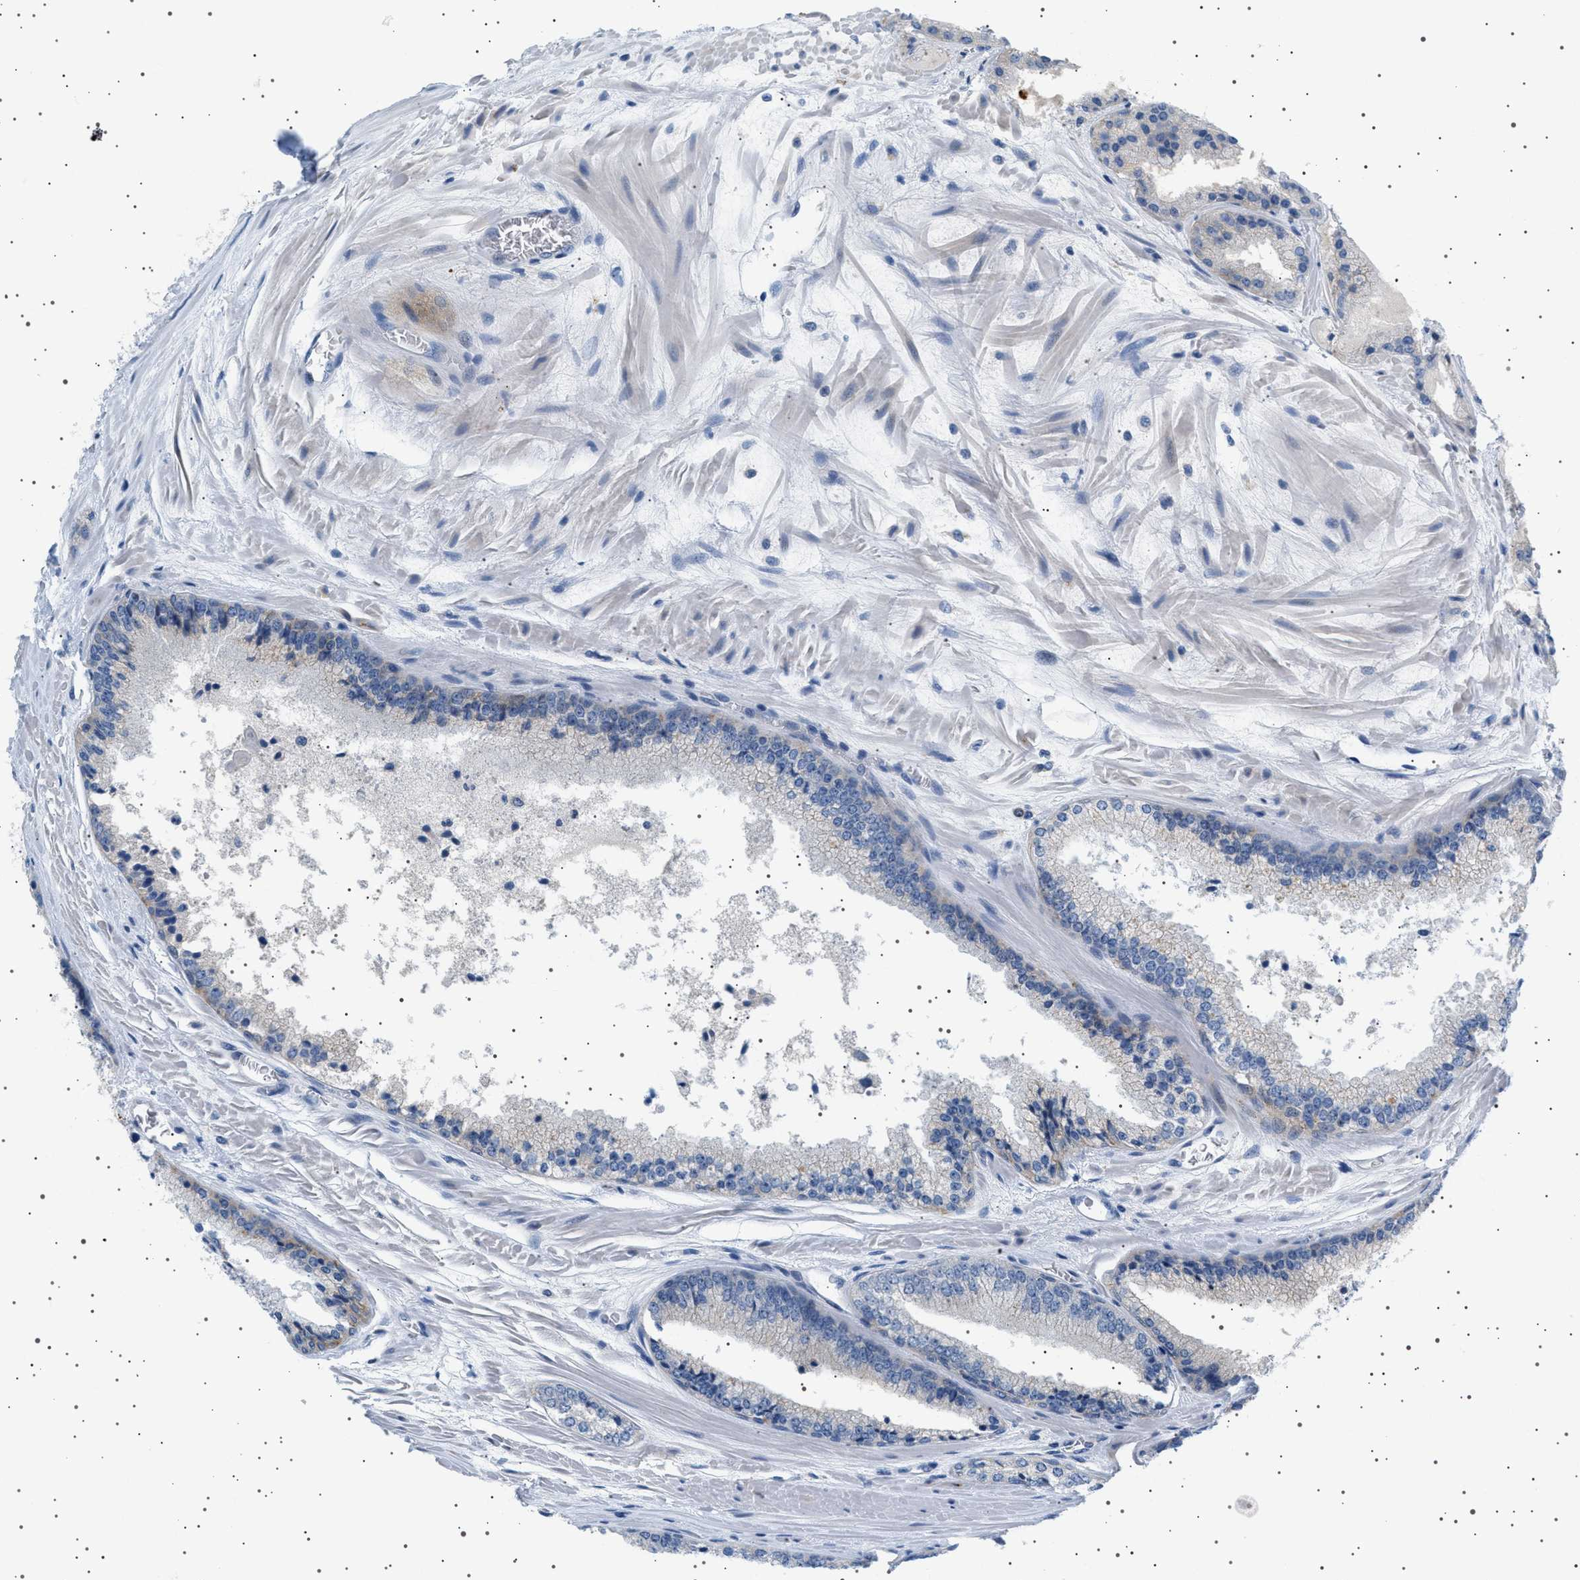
{"staining": {"intensity": "moderate", "quantity": "<25%", "location": "cytoplasmic/membranous"}, "tissue": "prostate cancer", "cell_type": "Tumor cells", "image_type": "cancer", "snomed": [{"axis": "morphology", "description": "Adenocarcinoma, High grade"}, {"axis": "topography", "description": "Prostate"}], "caption": "Moderate cytoplasmic/membranous staining is identified in about <25% of tumor cells in prostate adenocarcinoma (high-grade). The staining was performed using DAB (3,3'-diaminobenzidine) to visualize the protein expression in brown, while the nuclei were stained in blue with hematoxylin (Magnification: 20x).", "gene": "ADCY10", "patient": {"sex": "male", "age": 65}}